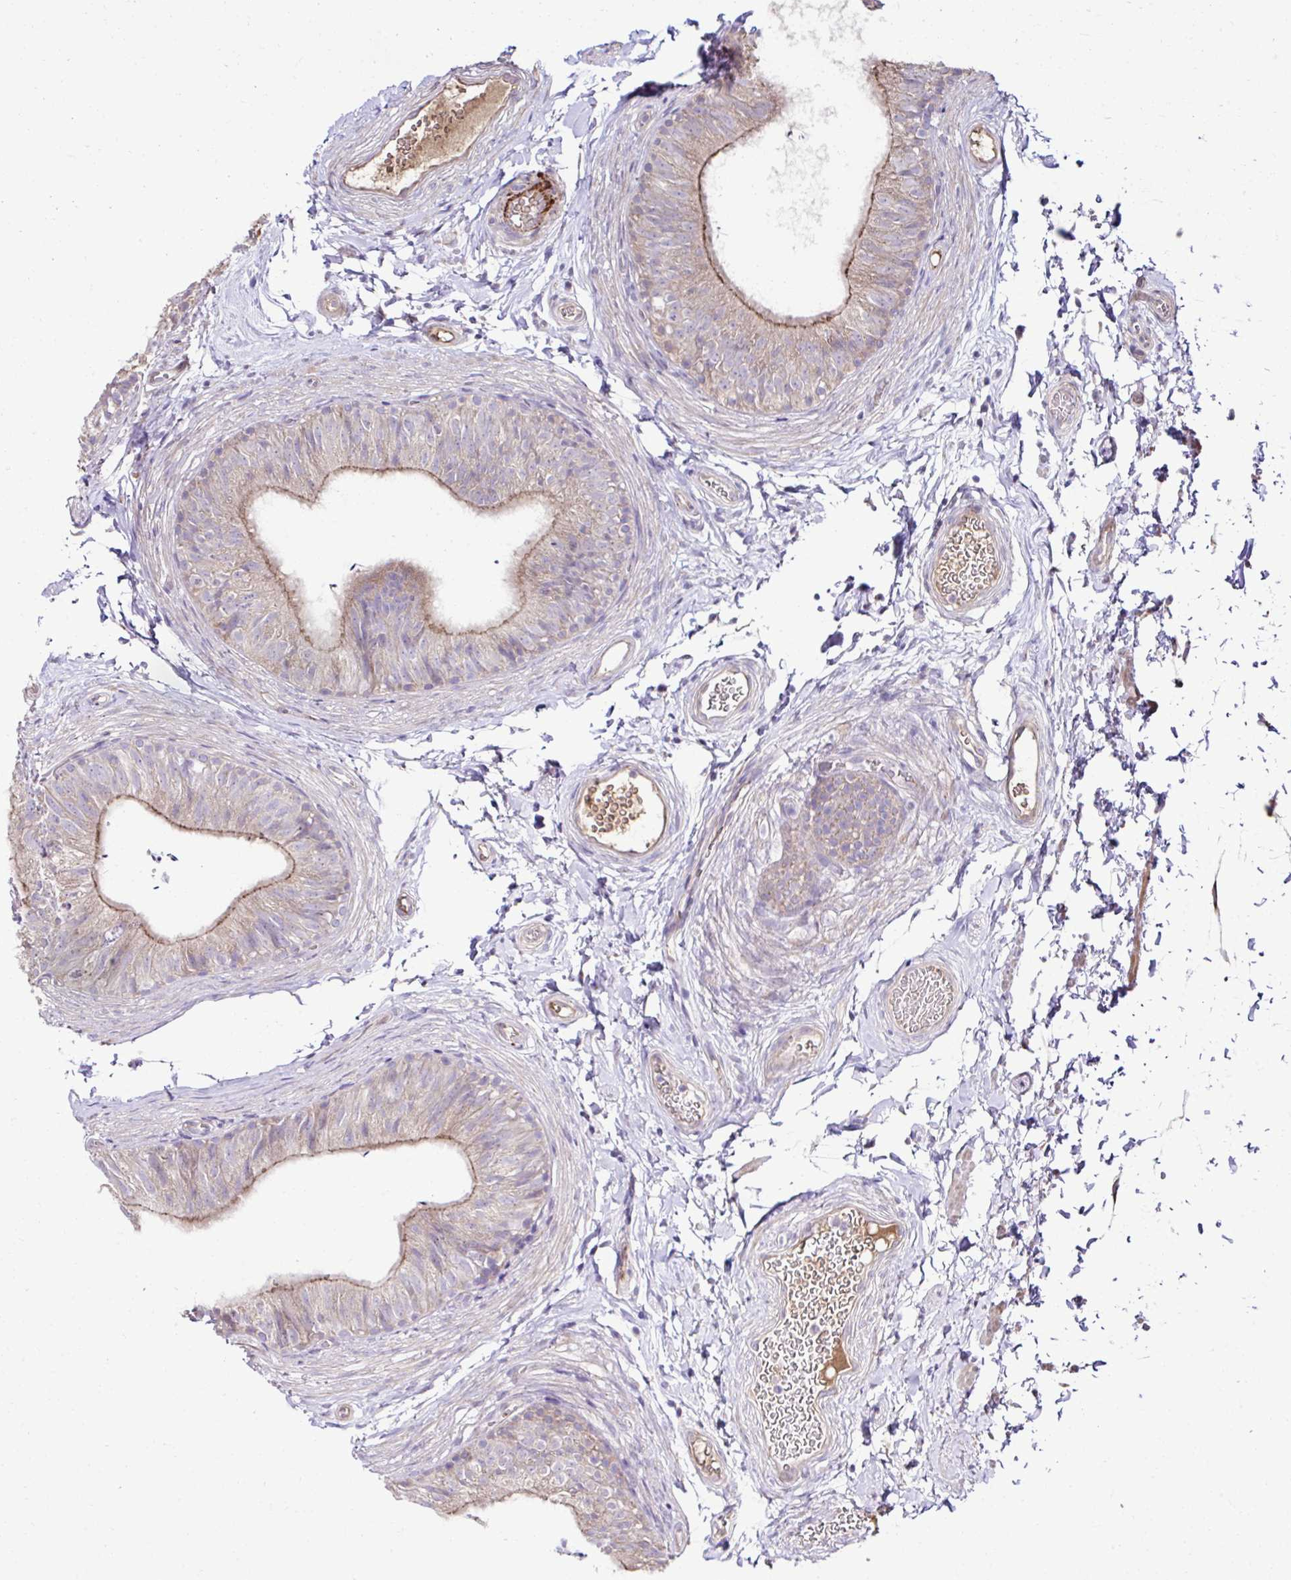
{"staining": {"intensity": "weak", "quantity": ">75%", "location": "cytoplasmic/membranous"}, "tissue": "epididymis", "cell_type": "Glandular cells", "image_type": "normal", "snomed": [{"axis": "morphology", "description": "Normal tissue, NOS"}, {"axis": "topography", "description": "Epididymis, spermatic cord, NOS"}, {"axis": "topography", "description": "Epididymis"}, {"axis": "topography", "description": "Peripheral nerve tissue"}], "caption": "Protein expression analysis of unremarkable epididymis exhibits weak cytoplasmic/membranous staining in approximately >75% of glandular cells.", "gene": "CCDC85C", "patient": {"sex": "male", "age": 29}}